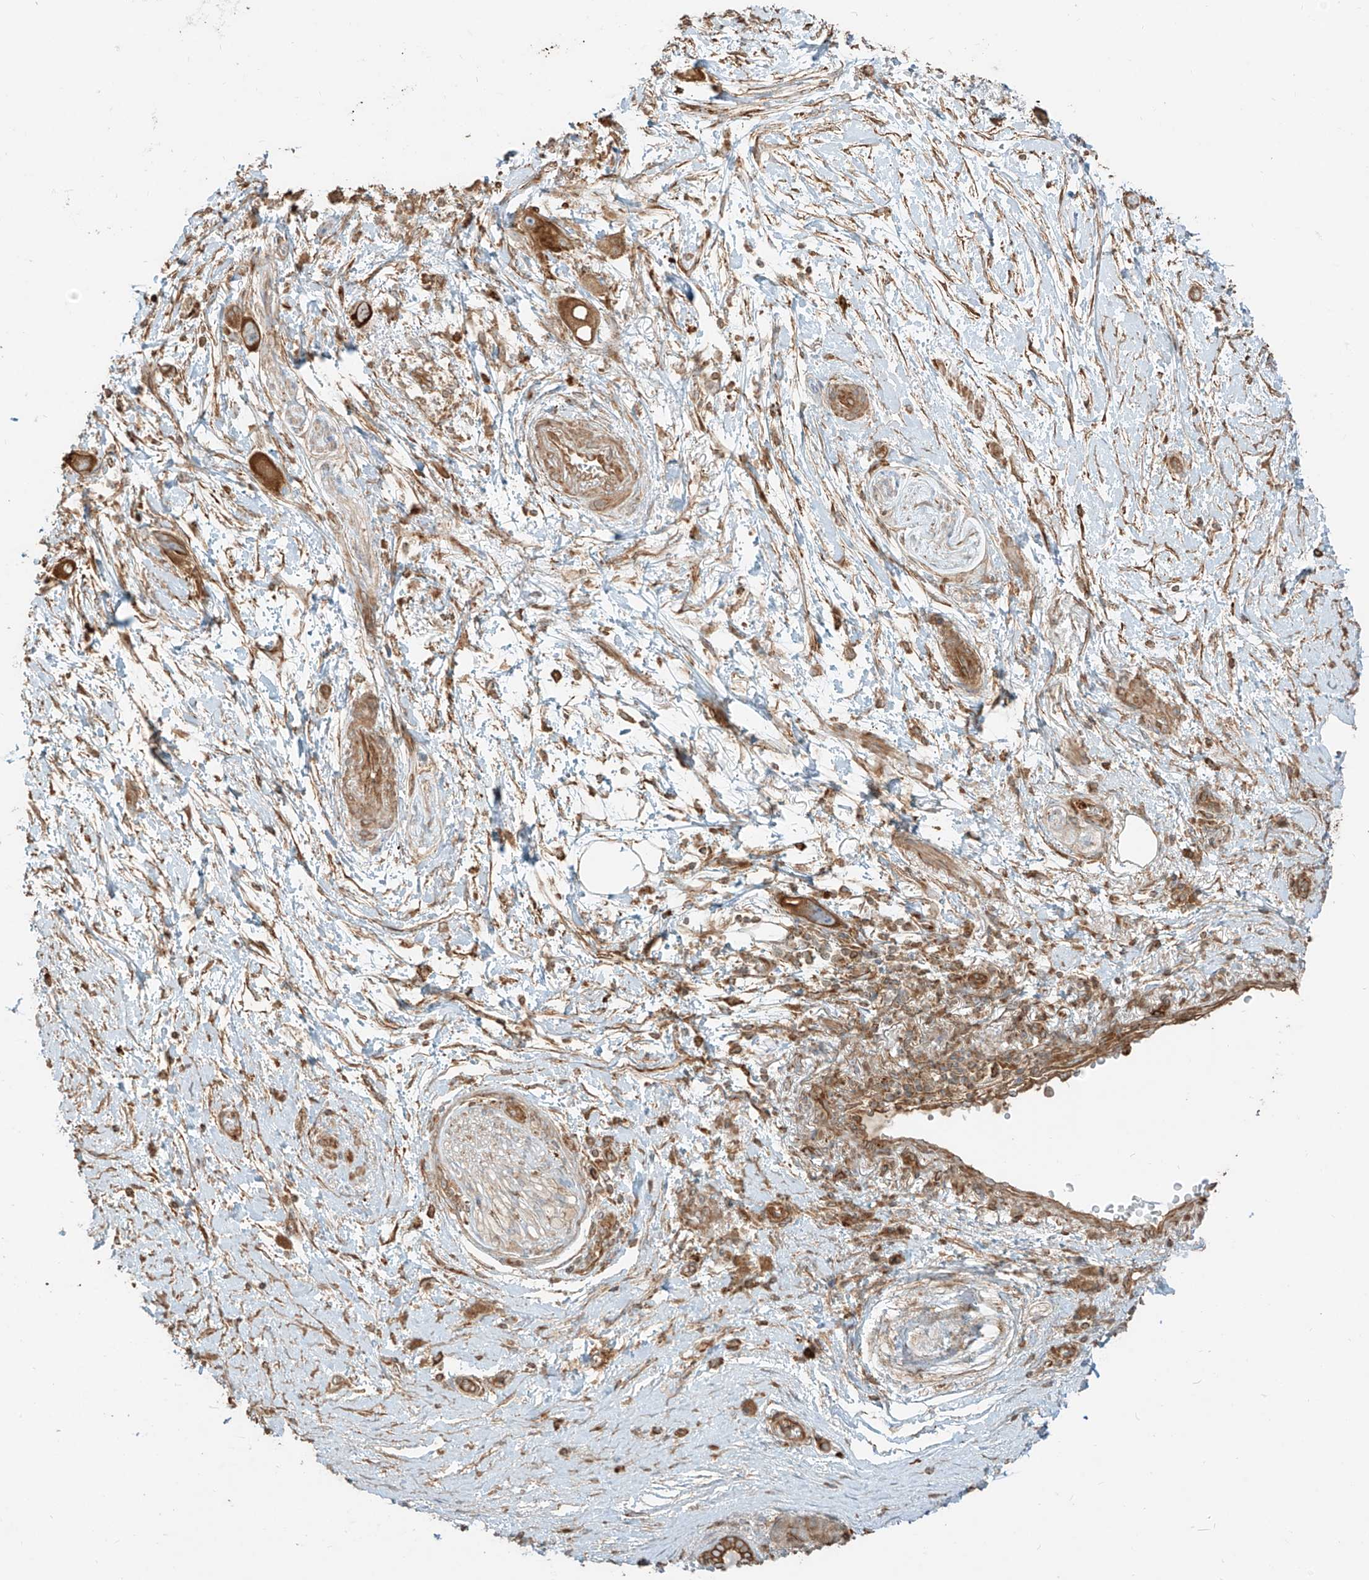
{"staining": {"intensity": "moderate", "quantity": ">75%", "location": "cytoplasmic/membranous"}, "tissue": "pancreatic cancer", "cell_type": "Tumor cells", "image_type": "cancer", "snomed": [{"axis": "morphology", "description": "Normal tissue, NOS"}, {"axis": "morphology", "description": "Adenocarcinoma, NOS"}, {"axis": "topography", "description": "Pancreas"}], "caption": "Immunohistochemical staining of human adenocarcinoma (pancreatic) reveals moderate cytoplasmic/membranous protein expression in about >75% of tumor cells.", "gene": "CCDC115", "patient": {"sex": "female", "age": 68}}